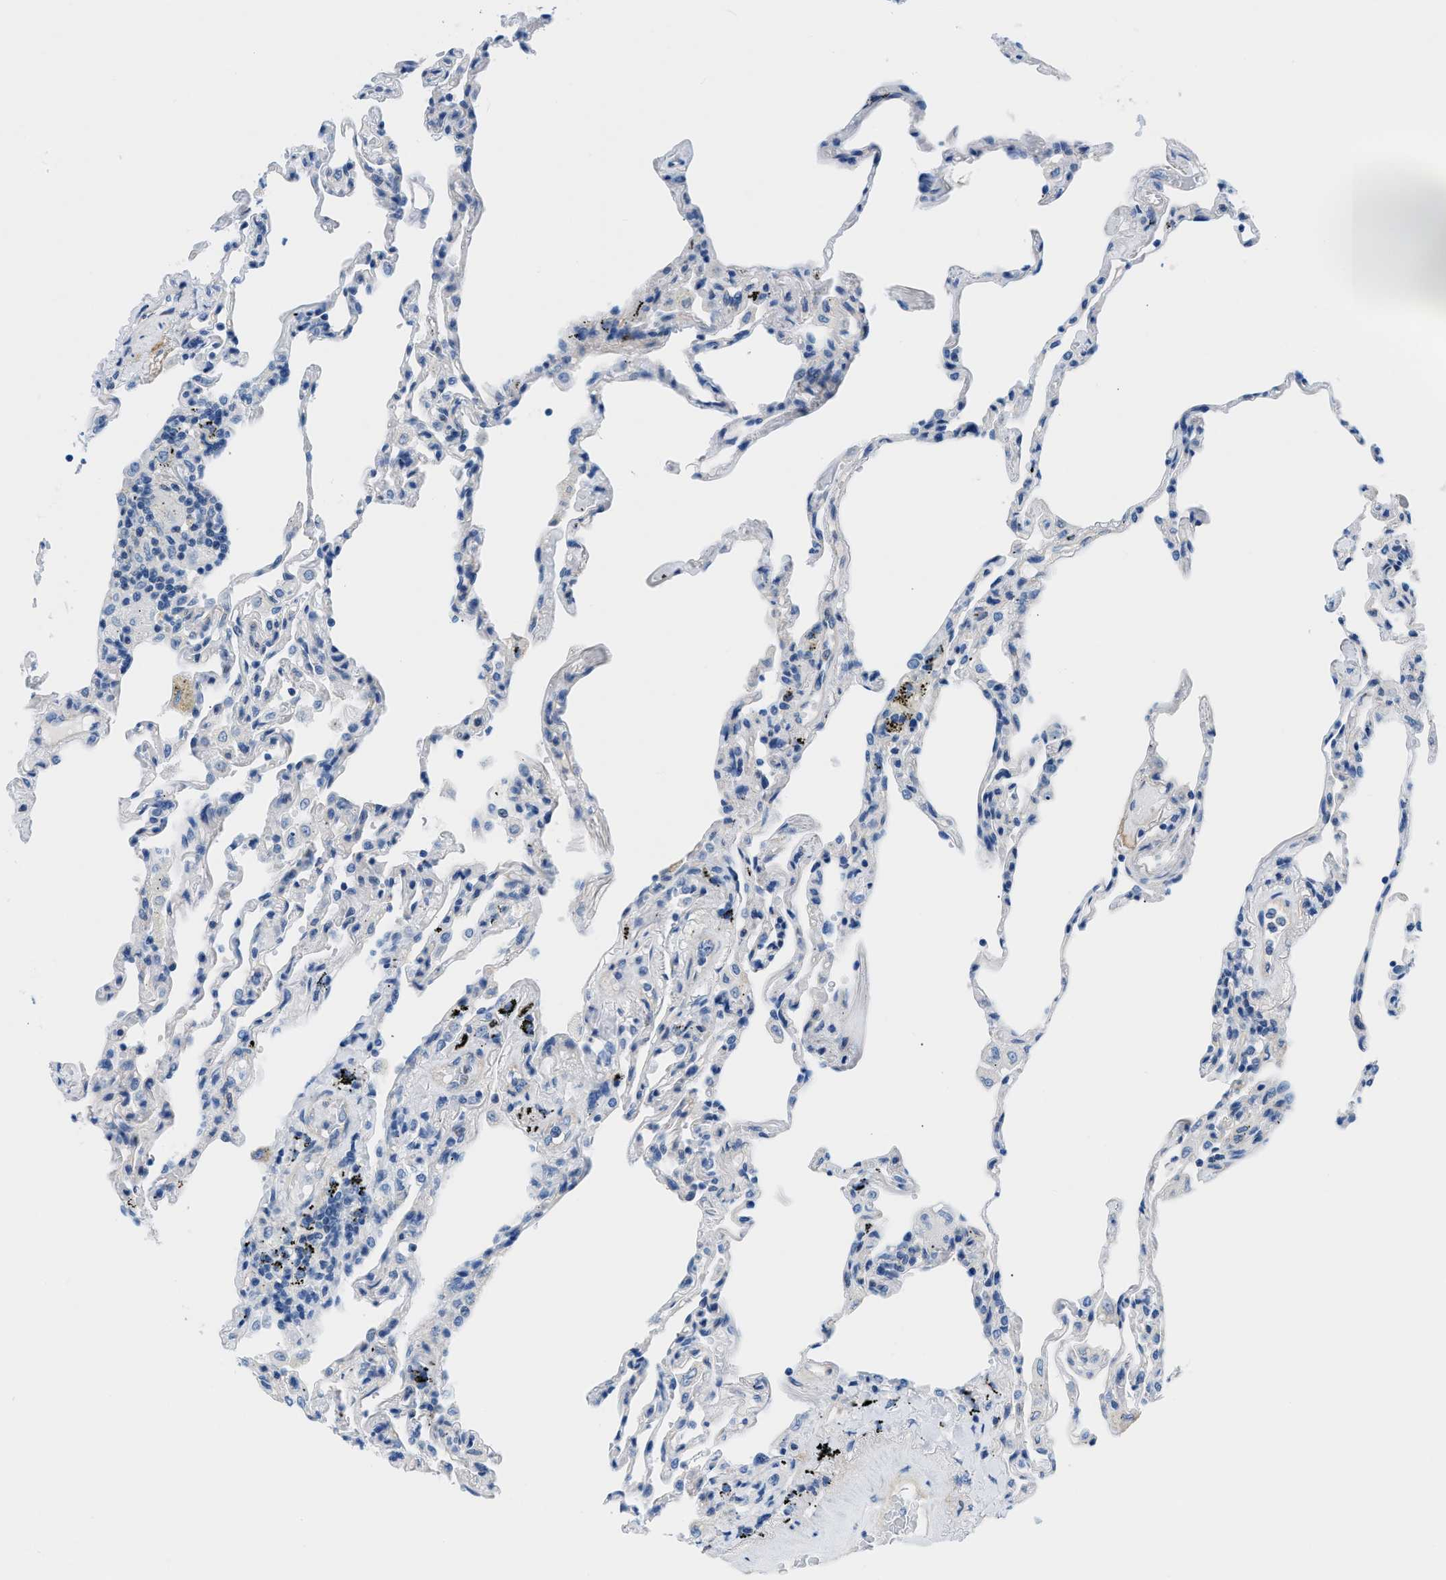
{"staining": {"intensity": "negative", "quantity": "none", "location": "none"}, "tissue": "lung", "cell_type": "Alveolar cells", "image_type": "normal", "snomed": [{"axis": "morphology", "description": "Normal tissue, NOS"}, {"axis": "topography", "description": "Lung"}], "caption": "IHC image of unremarkable lung stained for a protein (brown), which shows no positivity in alveolar cells. (DAB (3,3'-diaminobenzidine) immunohistochemistry, high magnification).", "gene": "FDCSP", "patient": {"sex": "male", "age": 59}}